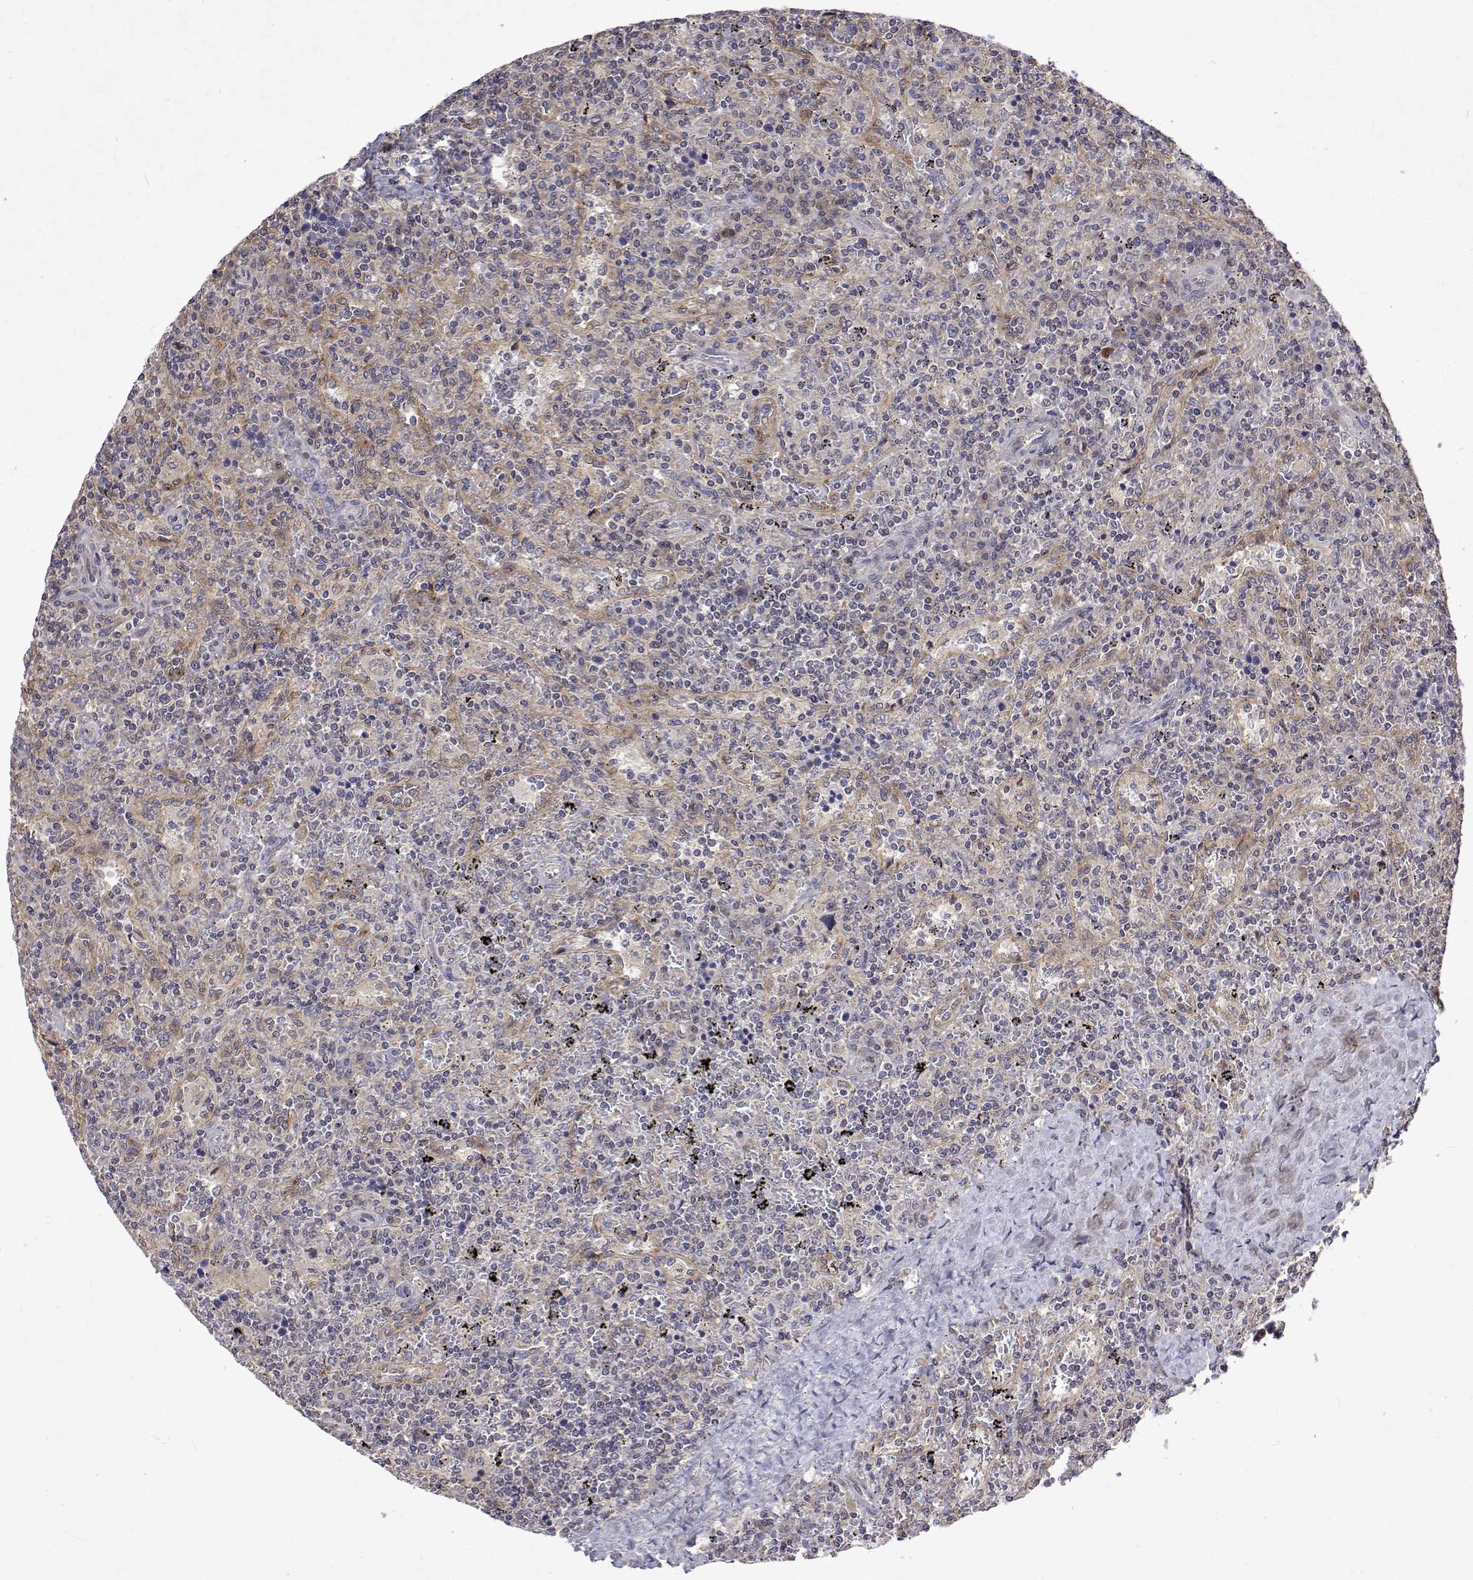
{"staining": {"intensity": "negative", "quantity": "none", "location": "none"}, "tissue": "lymphoma", "cell_type": "Tumor cells", "image_type": "cancer", "snomed": [{"axis": "morphology", "description": "Malignant lymphoma, non-Hodgkin's type, Low grade"}, {"axis": "topography", "description": "Spleen"}], "caption": "This image is of low-grade malignant lymphoma, non-Hodgkin's type stained with immunohistochemistry to label a protein in brown with the nuclei are counter-stained blue. There is no positivity in tumor cells.", "gene": "ALKBH8", "patient": {"sex": "male", "age": 62}}